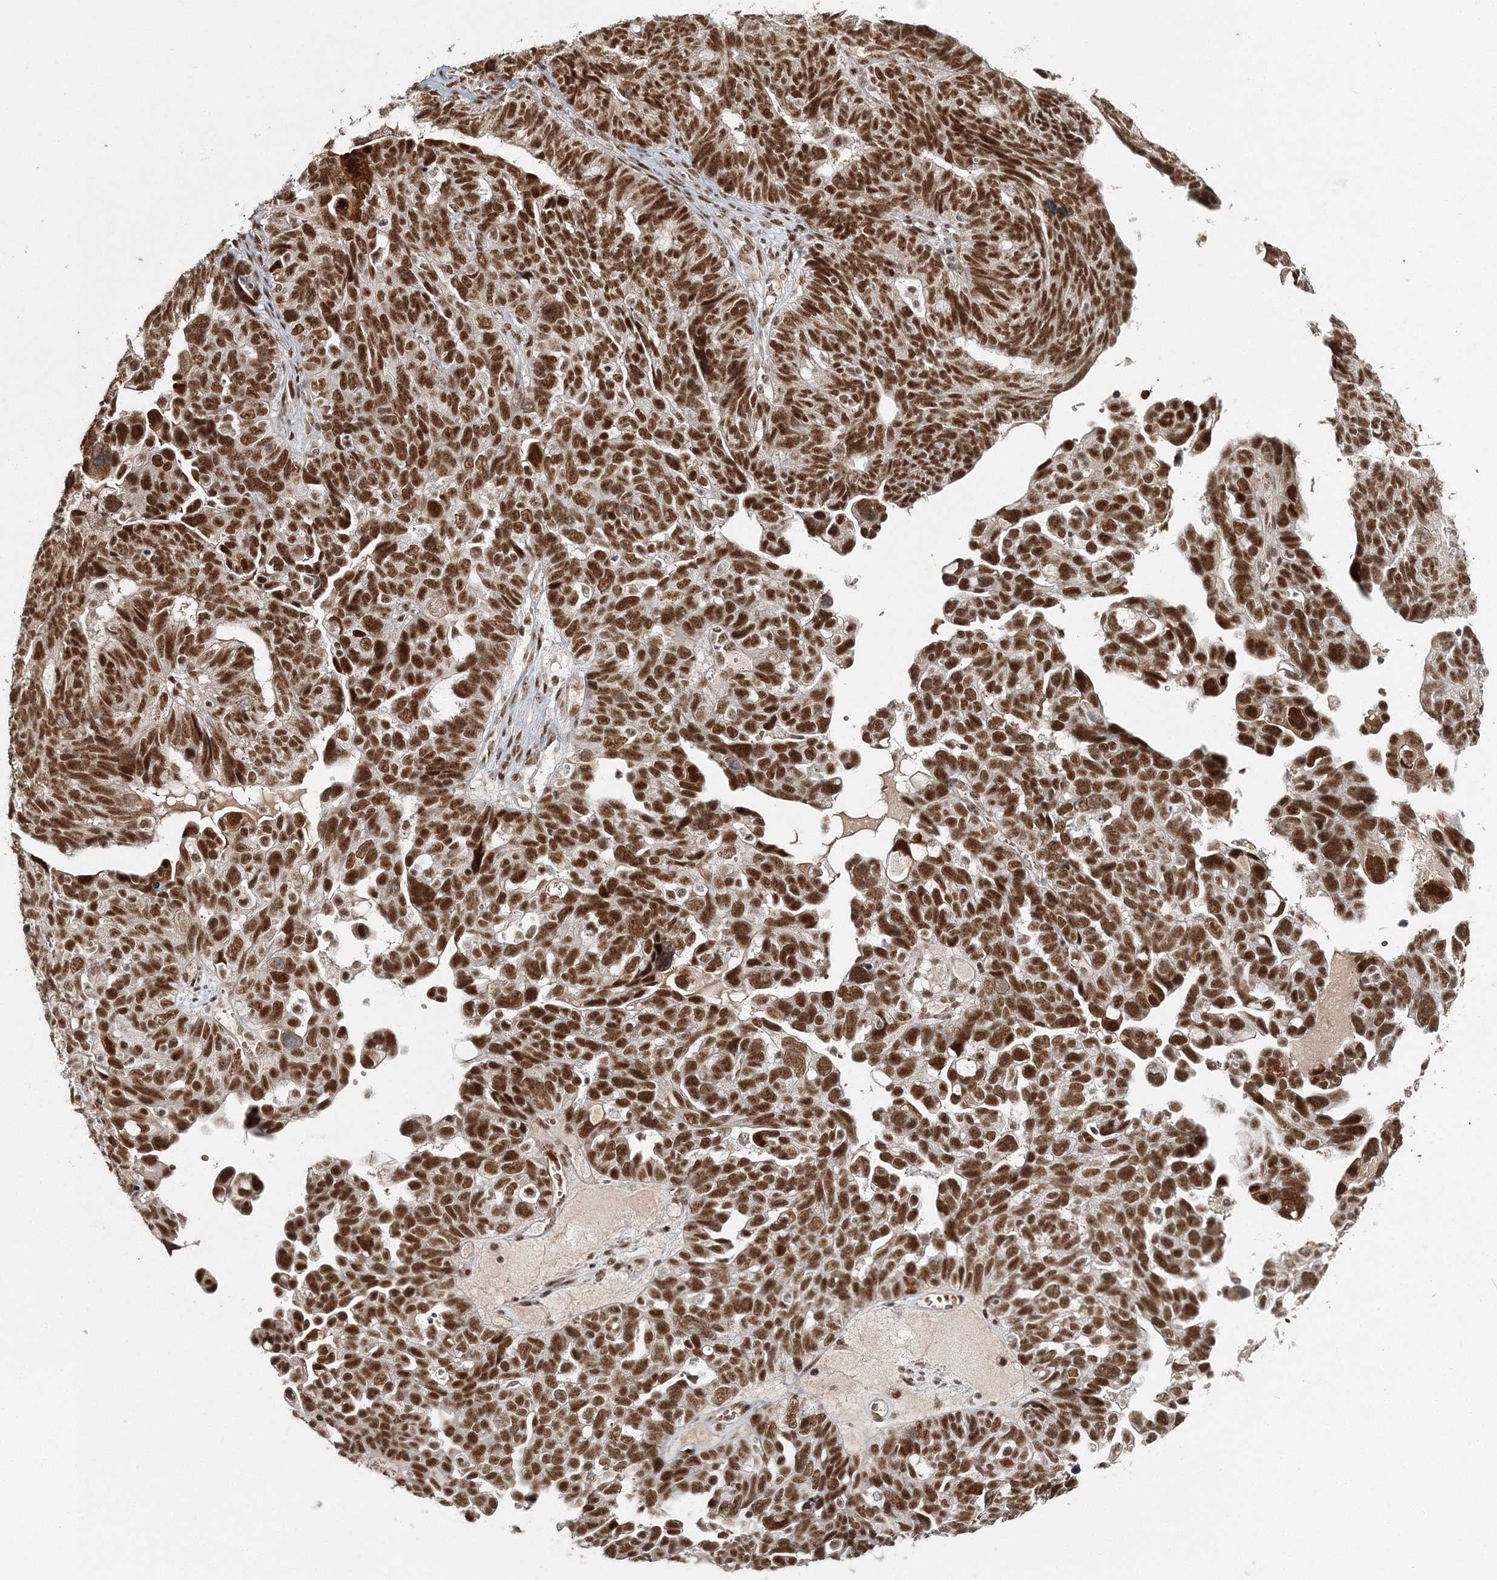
{"staining": {"intensity": "strong", "quantity": ">75%", "location": "nuclear"}, "tissue": "ovarian cancer", "cell_type": "Tumor cells", "image_type": "cancer", "snomed": [{"axis": "morphology", "description": "Cystadenocarcinoma, serous, NOS"}, {"axis": "topography", "description": "Ovary"}], "caption": "Serous cystadenocarcinoma (ovarian) stained for a protein exhibits strong nuclear positivity in tumor cells. The staining was performed using DAB (3,3'-diaminobenzidine) to visualize the protein expression in brown, while the nuclei were stained in blue with hematoxylin (Magnification: 20x).", "gene": "QRICH1", "patient": {"sex": "female", "age": 79}}